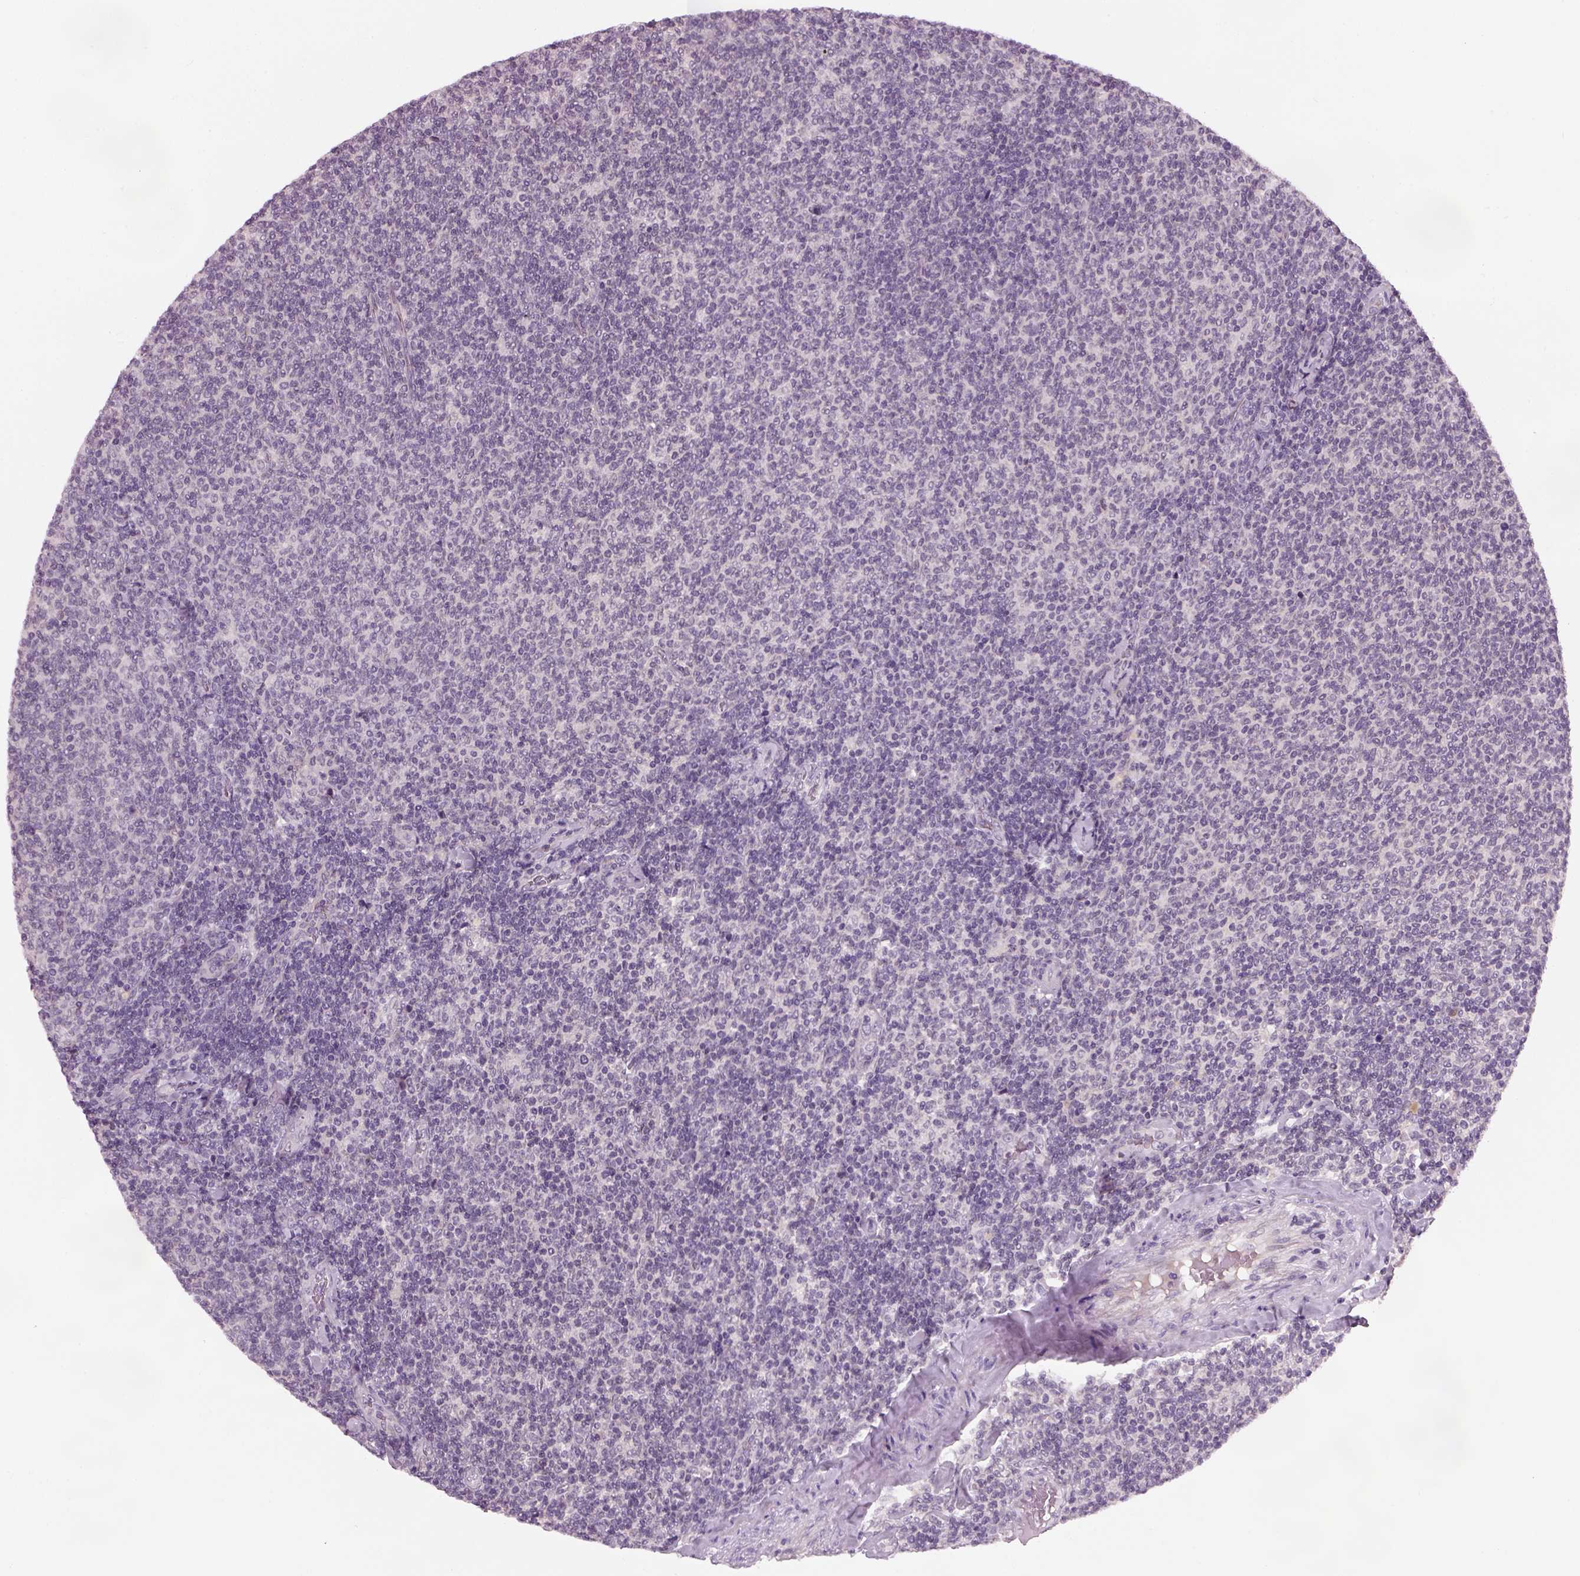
{"staining": {"intensity": "negative", "quantity": "none", "location": "none"}, "tissue": "lymphoma", "cell_type": "Tumor cells", "image_type": "cancer", "snomed": [{"axis": "morphology", "description": "Malignant lymphoma, non-Hodgkin's type, Low grade"}, {"axis": "topography", "description": "Lymph node"}], "caption": "The IHC histopathology image has no significant expression in tumor cells of lymphoma tissue.", "gene": "GDNF", "patient": {"sex": "male", "age": 52}}